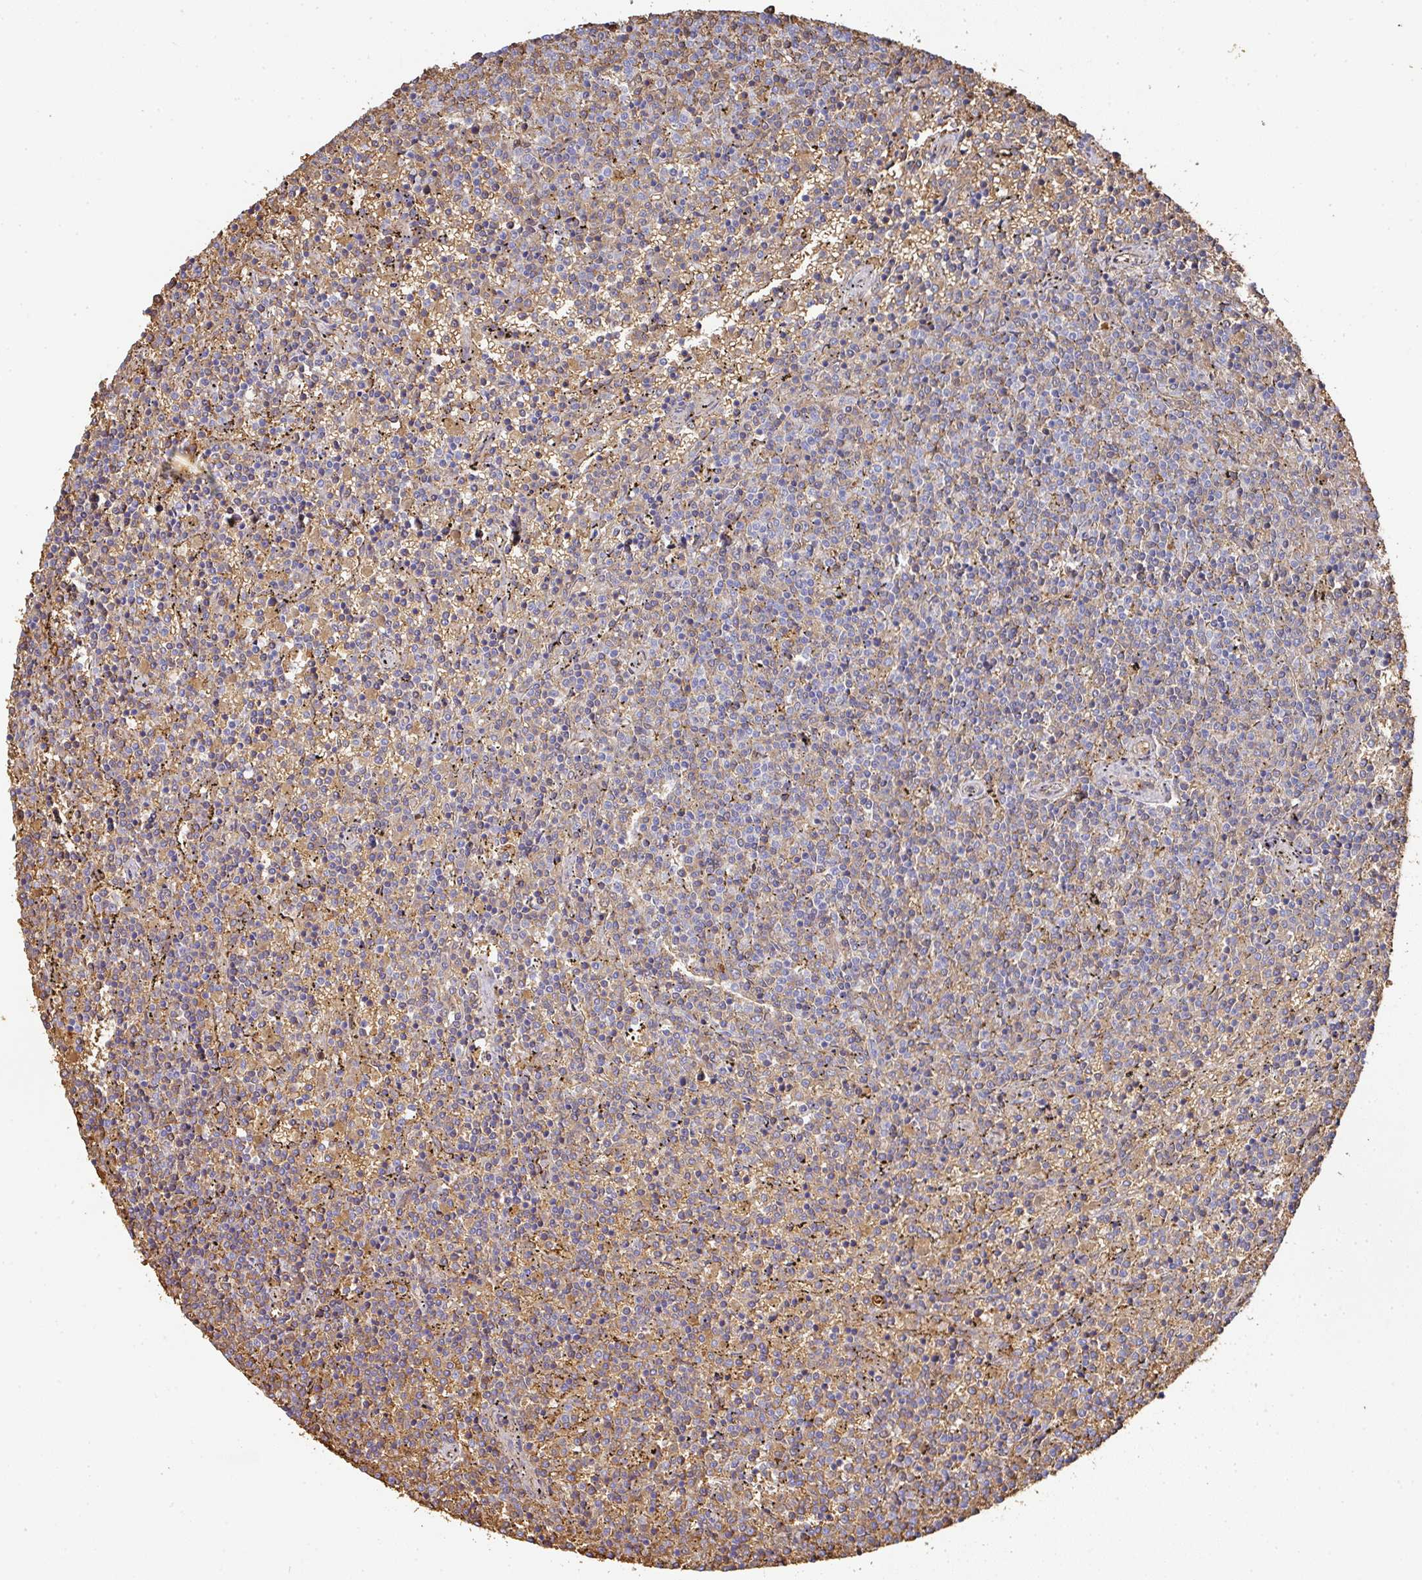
{"staining": {"intensity": "weak", "quantity": "<25%", "location": "cytoplasmic/membranous"}, "tissue": "lymphoma", "cell_type": "Tumor cells", "image_type": "cancer", "snomed": [{"axis": "morphology", "description": "Malignant lymphoma, non-Hodgkin's type, Low grade"}, {"axis": "topography", "description": "Spleen"}], "caption": "Immunohistochemistry (IHC) histopathology image of neoplastic tissue: malignant lymphoma, non-Hodgkin's type (low-grade) stained with DAB shows no significant protein staining in tumor cells.", "gene": "ALB", "patient": {"sex": "female", "age": 50}}